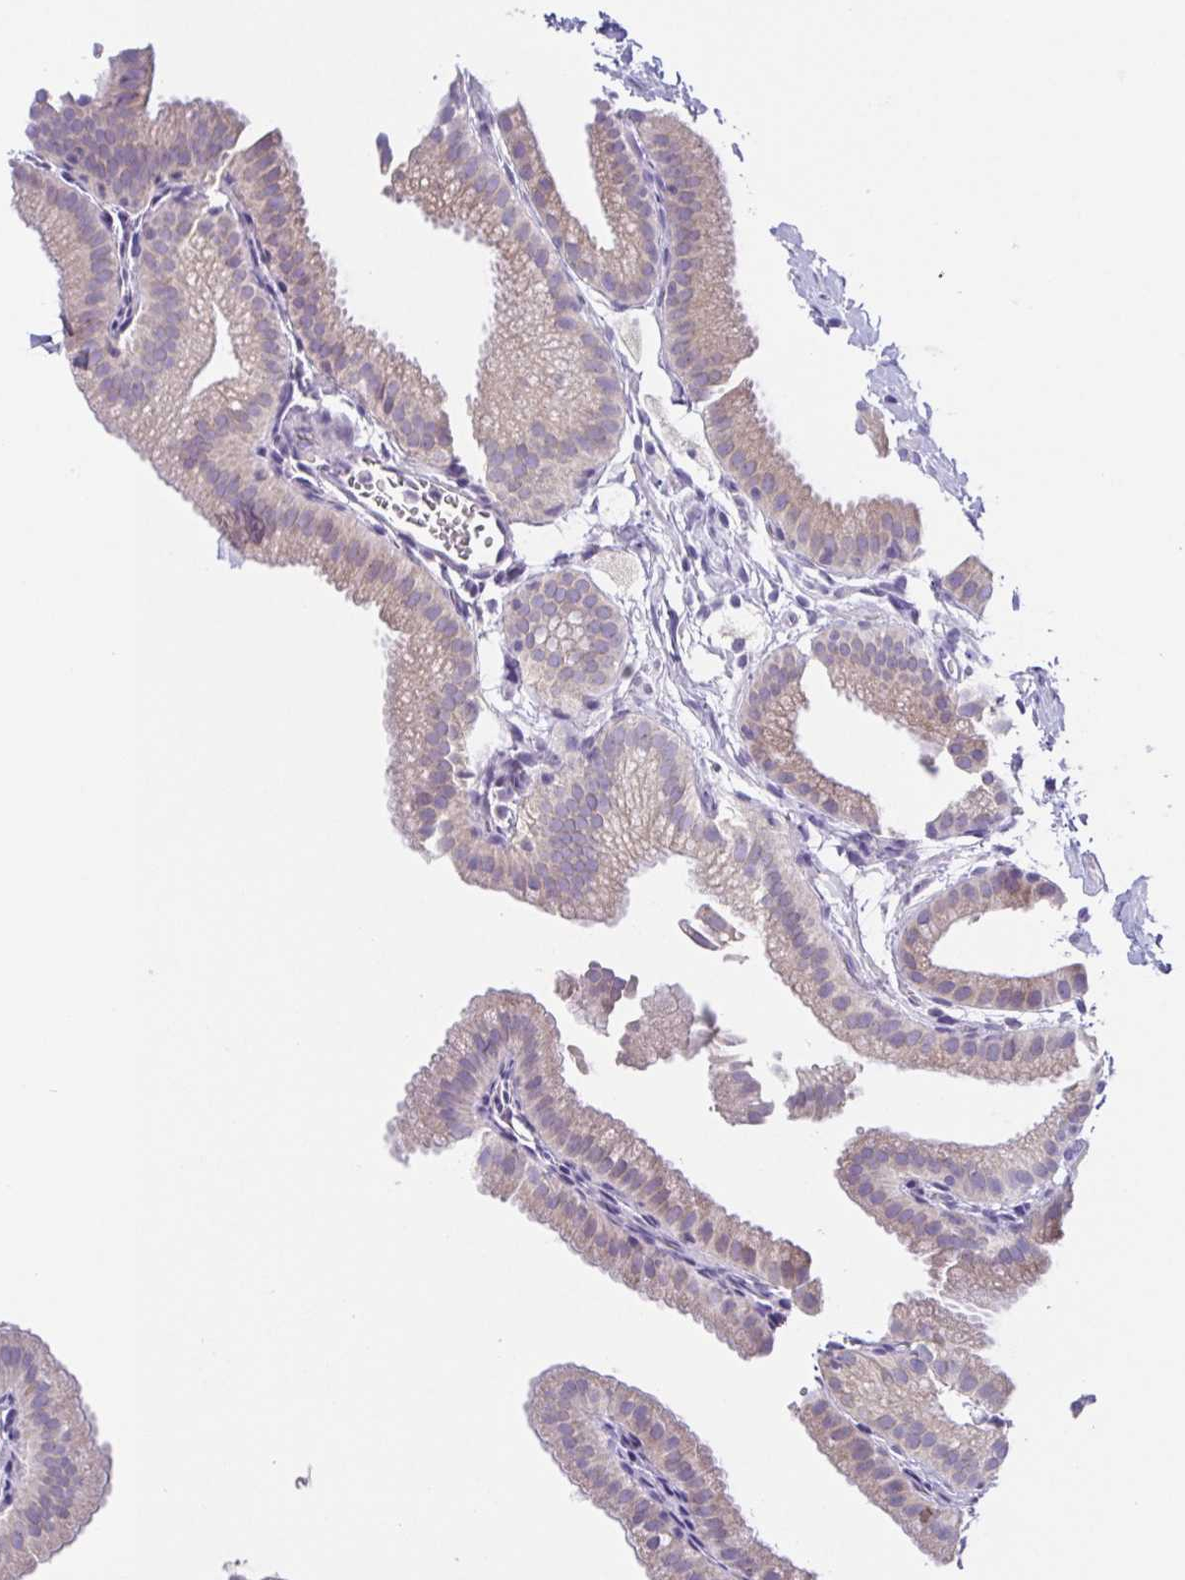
{"staining": {"intensity": "weak", "quantity": "<25%", "location": "cytoplasmic/membranous"}, "tissue": "gallbladder", "cell_type": "Glandular cells", "image_type": "normal", "snomed": [{"axis": "morphology", "description": "Normal tissue, NOS"}, {"axis": "topography", "description": "Gallbladder"}], "caption": "This is a micrograph of immunohistochemistry (IHC) staining of benign gallbladder, which shows no expression in glandular cells.", "gene": "RDH11", "patient": {"sex": "female", "age": 63}}